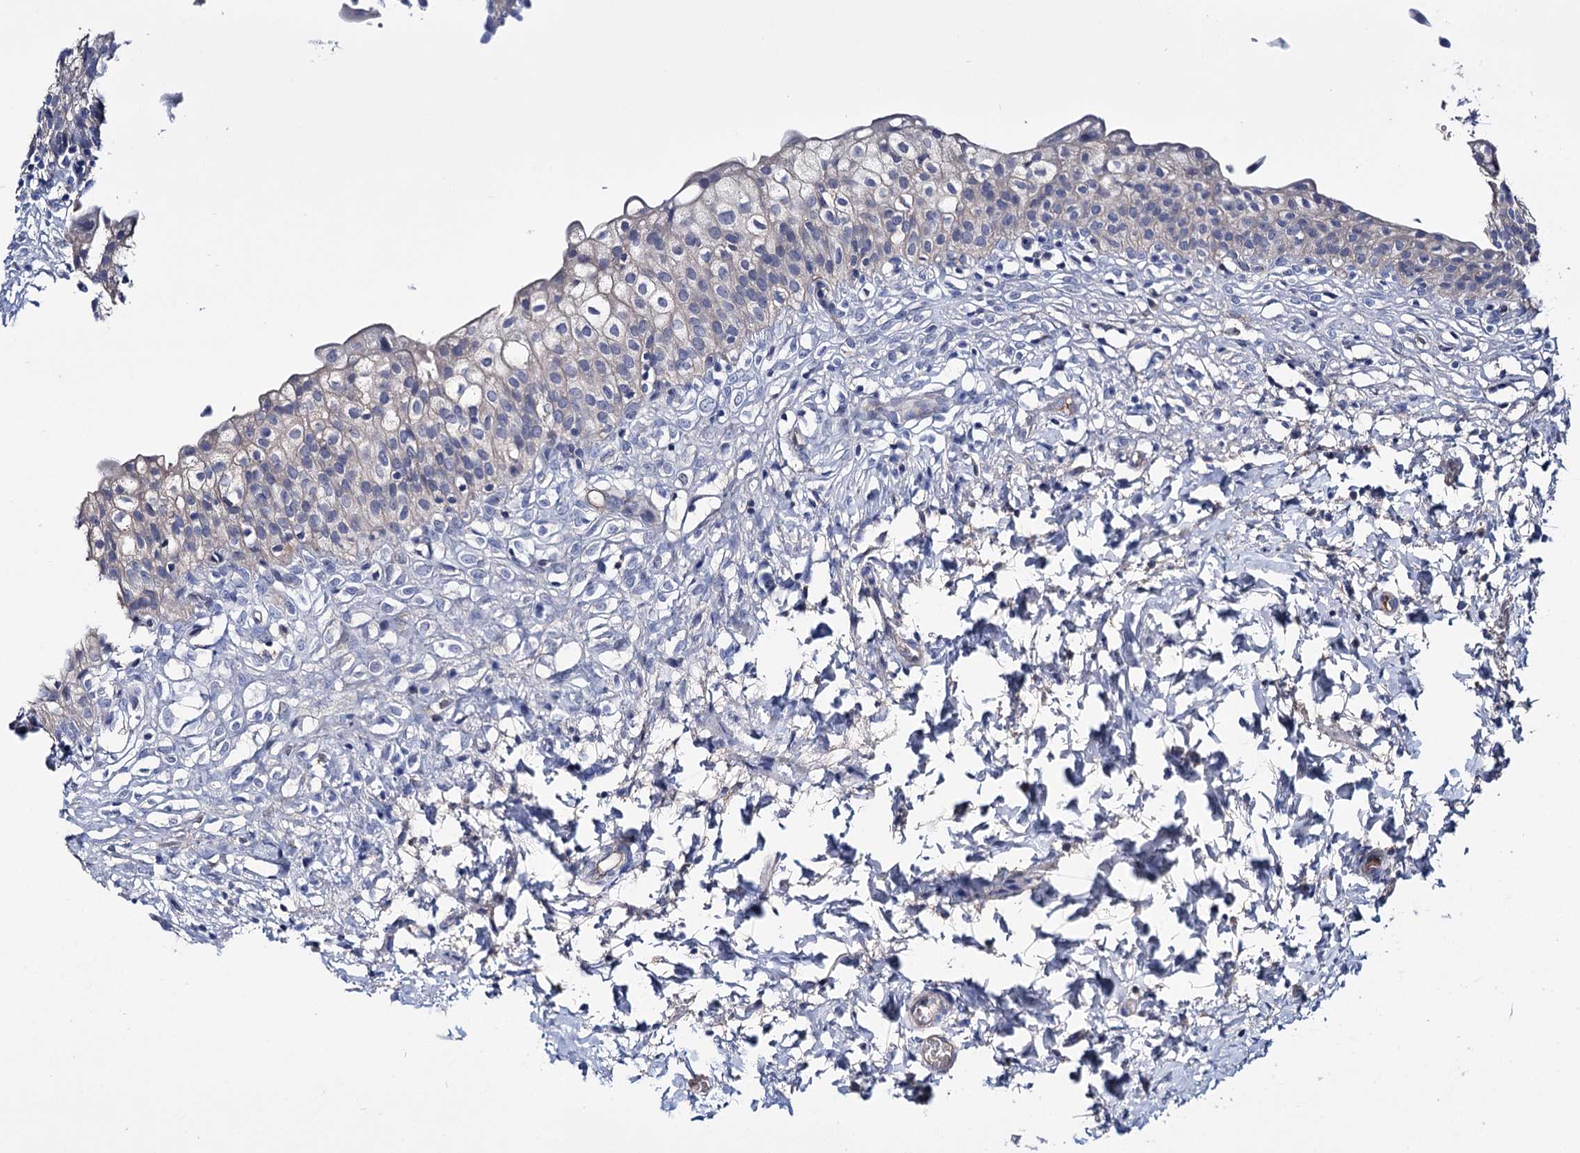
{"staining": {"intensity": "negative", "quantity": "none", "location": "none"}, "tissue": "urinary bladder", "cell_type": "Urothelial cells", "image_type": "normal", "snomed": [{"axis": "morphology", "description": "Normal tissue, NOS"}, {"axis": "topography", "description": "Urinary bladder"}], "caption": "The micrograph reveals no significant positivity in urothelial cells of urinary bladder. (Brightfield microscopy of DAB (3,3'-diaminobenzidine) immunohistochemistry at high magnification).", "gene": "PPP1R32", "patient": {"sex": "male", "age": 55}}